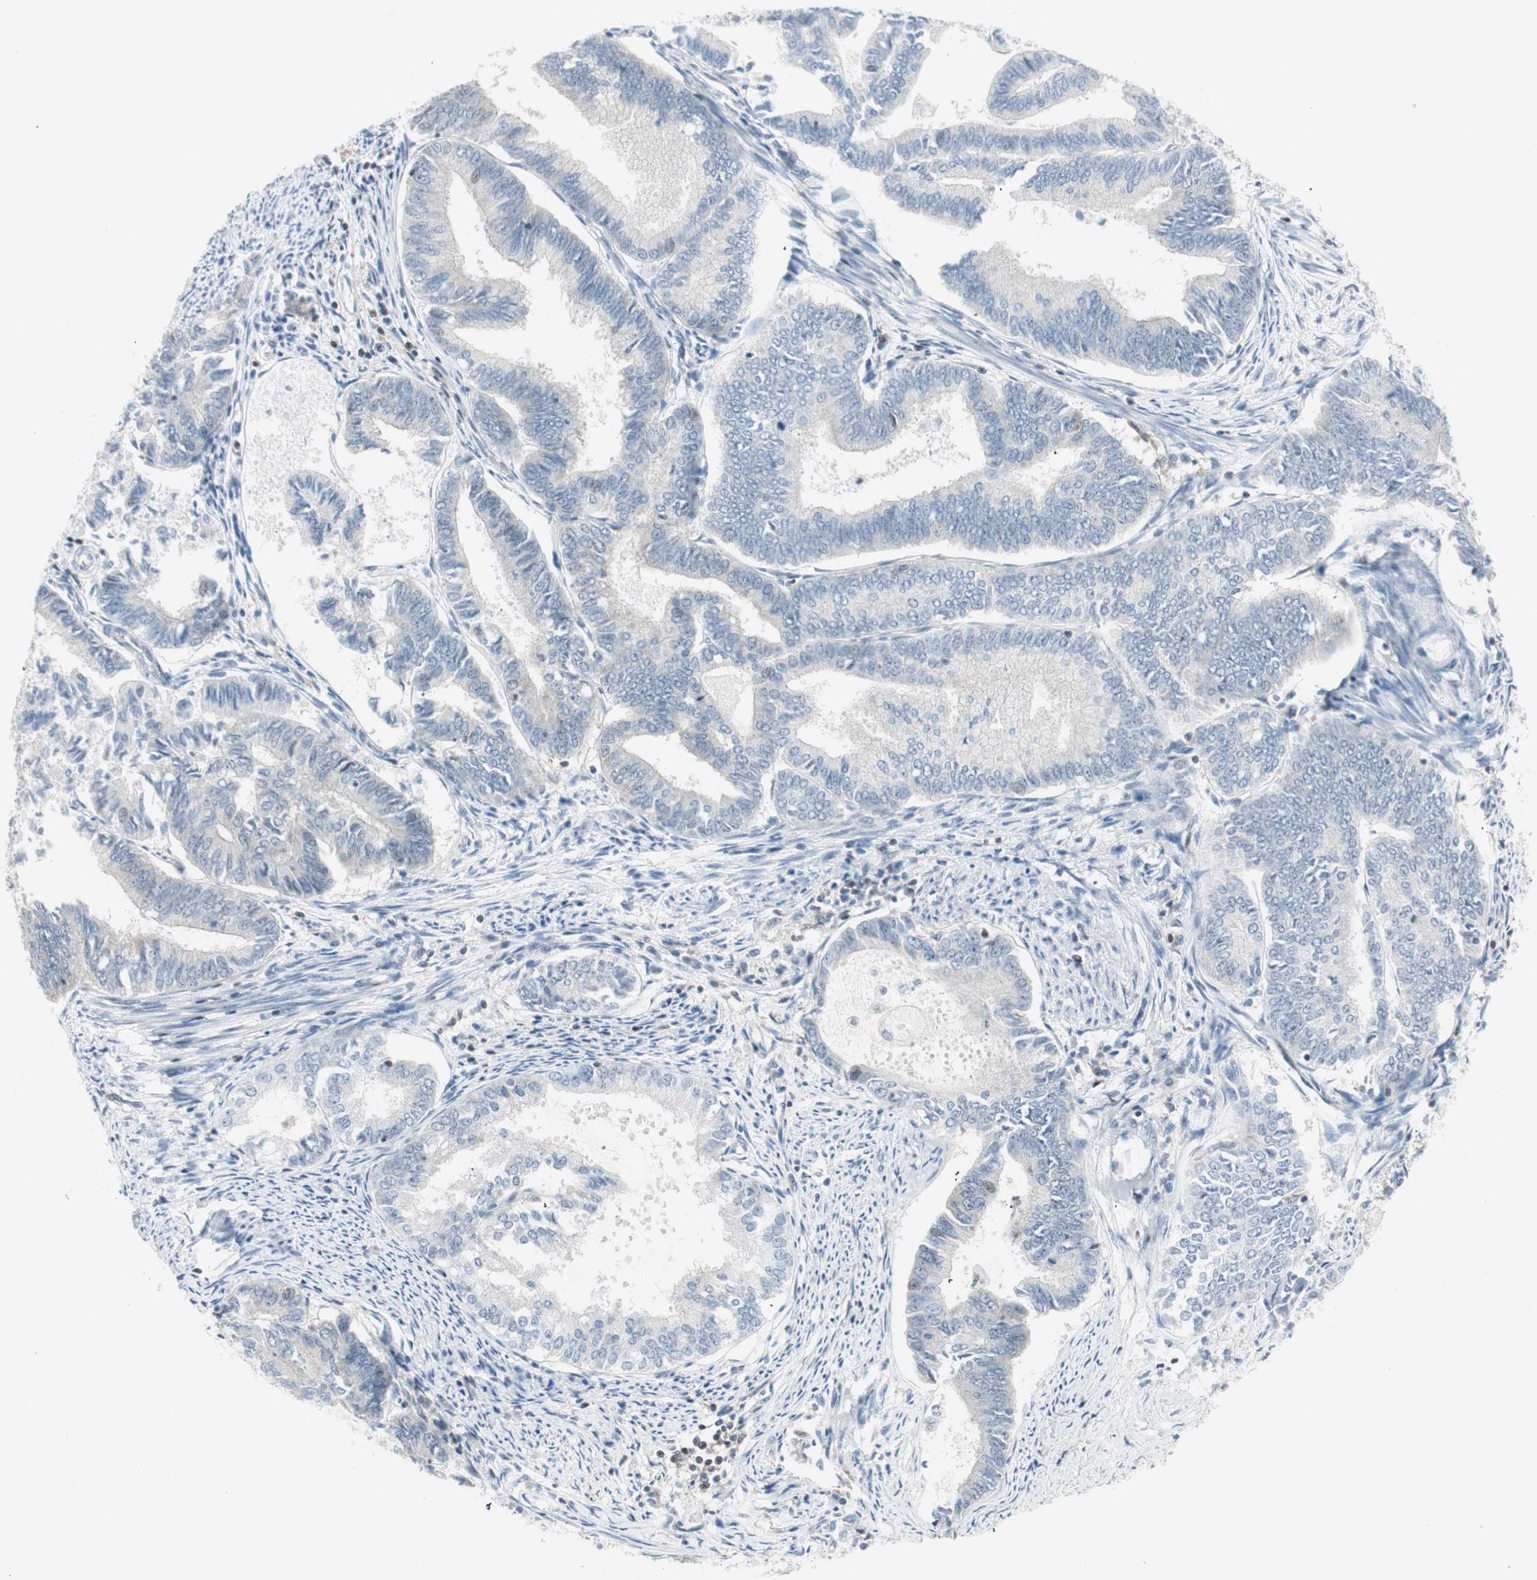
{"staining": {"intensity": "negative", "quantity": "none", "location": "none"}, "tissue": "endometrial cancer", "cell_type": "Tumor cells", "image_type": "cancer", "snomed": [{"axis": "morphology", "description": "Adenocarcinoma, NOS"}, {"axis": "topography", "description": "Endometrium"}], "caption": "This is an immunohistochemistry (IHC) histopathology image of human endometrial cancer. There is no staining in tumor cells.", "gene": "PPP1CA", "patient": {"sex": "female", "age": 86}}